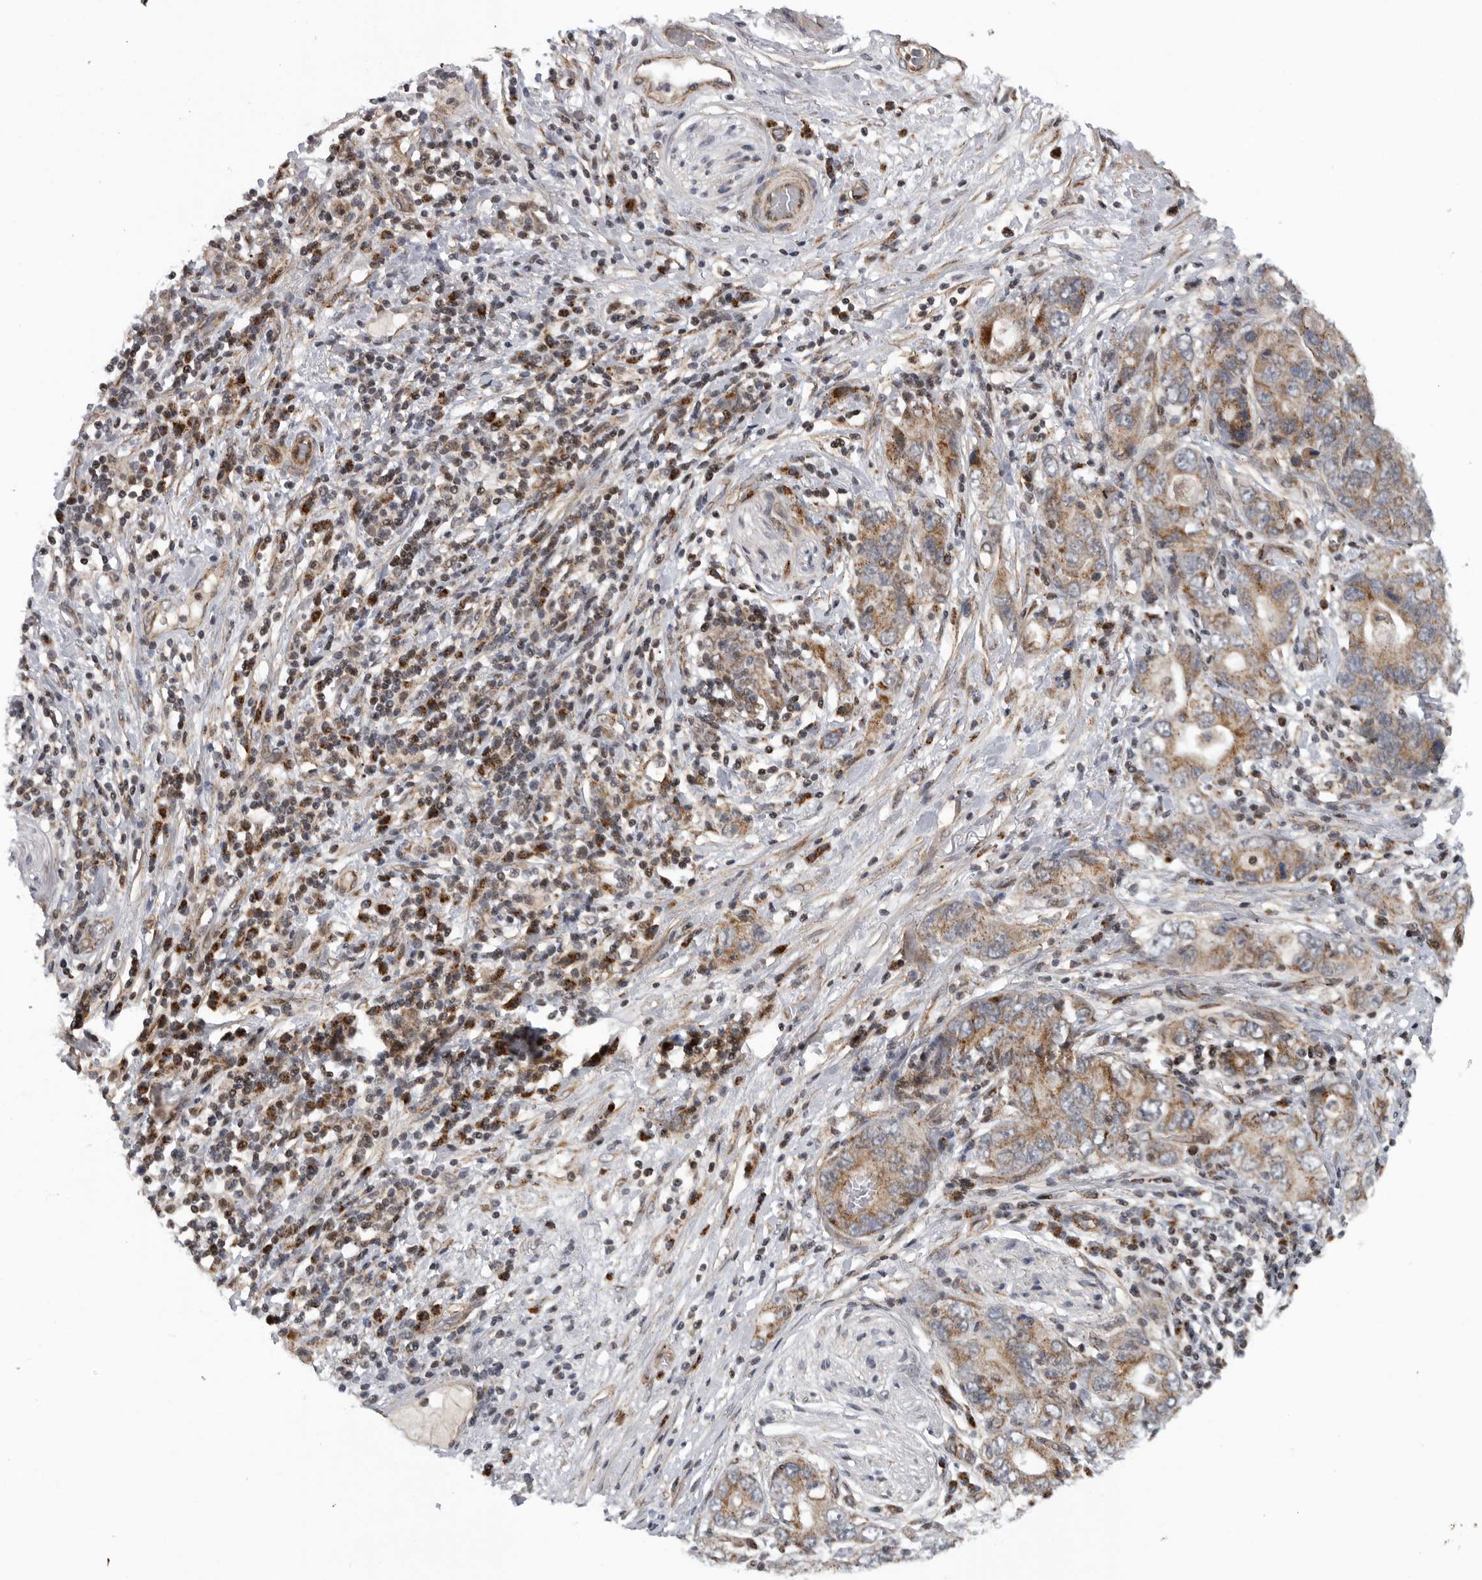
{"staining": {"intensity": "moderate", "quantity": ">75%", "location": "cytoplasmic/membranous"}, "tissue": "stomach cancer", "cell_type": "Tumor cells", "image_type": "cancer", "snomed": [{"axis": "morphology", "description": "Adenocarcinoma, NOS"}, {"axis": "topography", "description": "Stomach, lower"}], "caption": "Tumor cells reveal medium levels of moderate cytoplasmic/membranous expression in about >75% of cells in stomach adenocarcinoma.", "gene": "TMPRSS11F", "patient": {"sex": "female", "age": 93}}